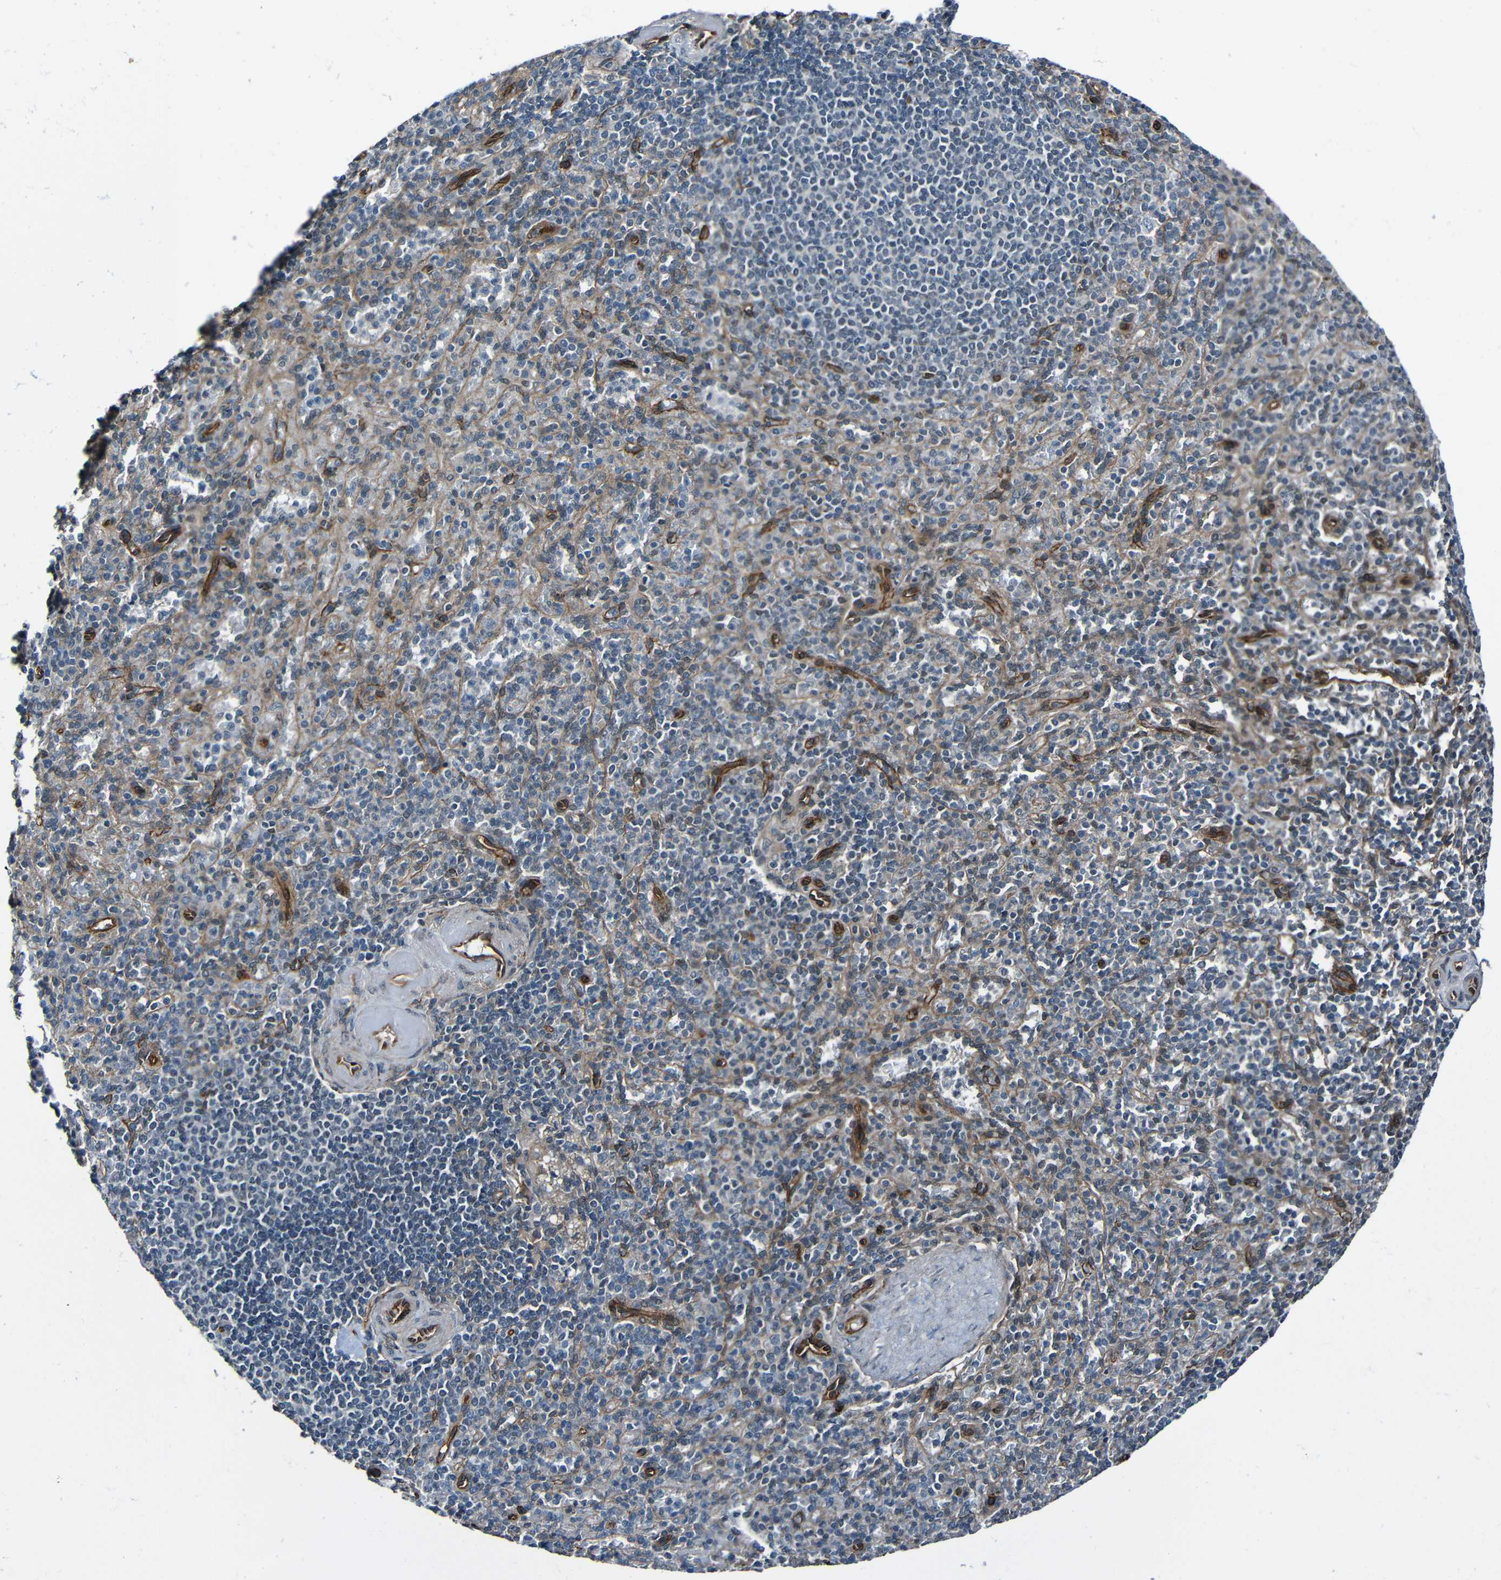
{"staining": {"intensity": "negative", "quantity": "none", "location": "none"}, "tissue": "spleen", "cell_type": "Cells in red pulp", "image_type": "normal", "snomed": [{"axis": "morphology", "description": "Normal tissue, NOS"}, {"axis": "topography", "description": "Spleen"}], "caption": "Immunohistochemical staining of unremarkable spleen exhibits no significant positivity in cells in red pulp.", "gene": "LGR5", "patient": {"sex": "female", "age": 74}}